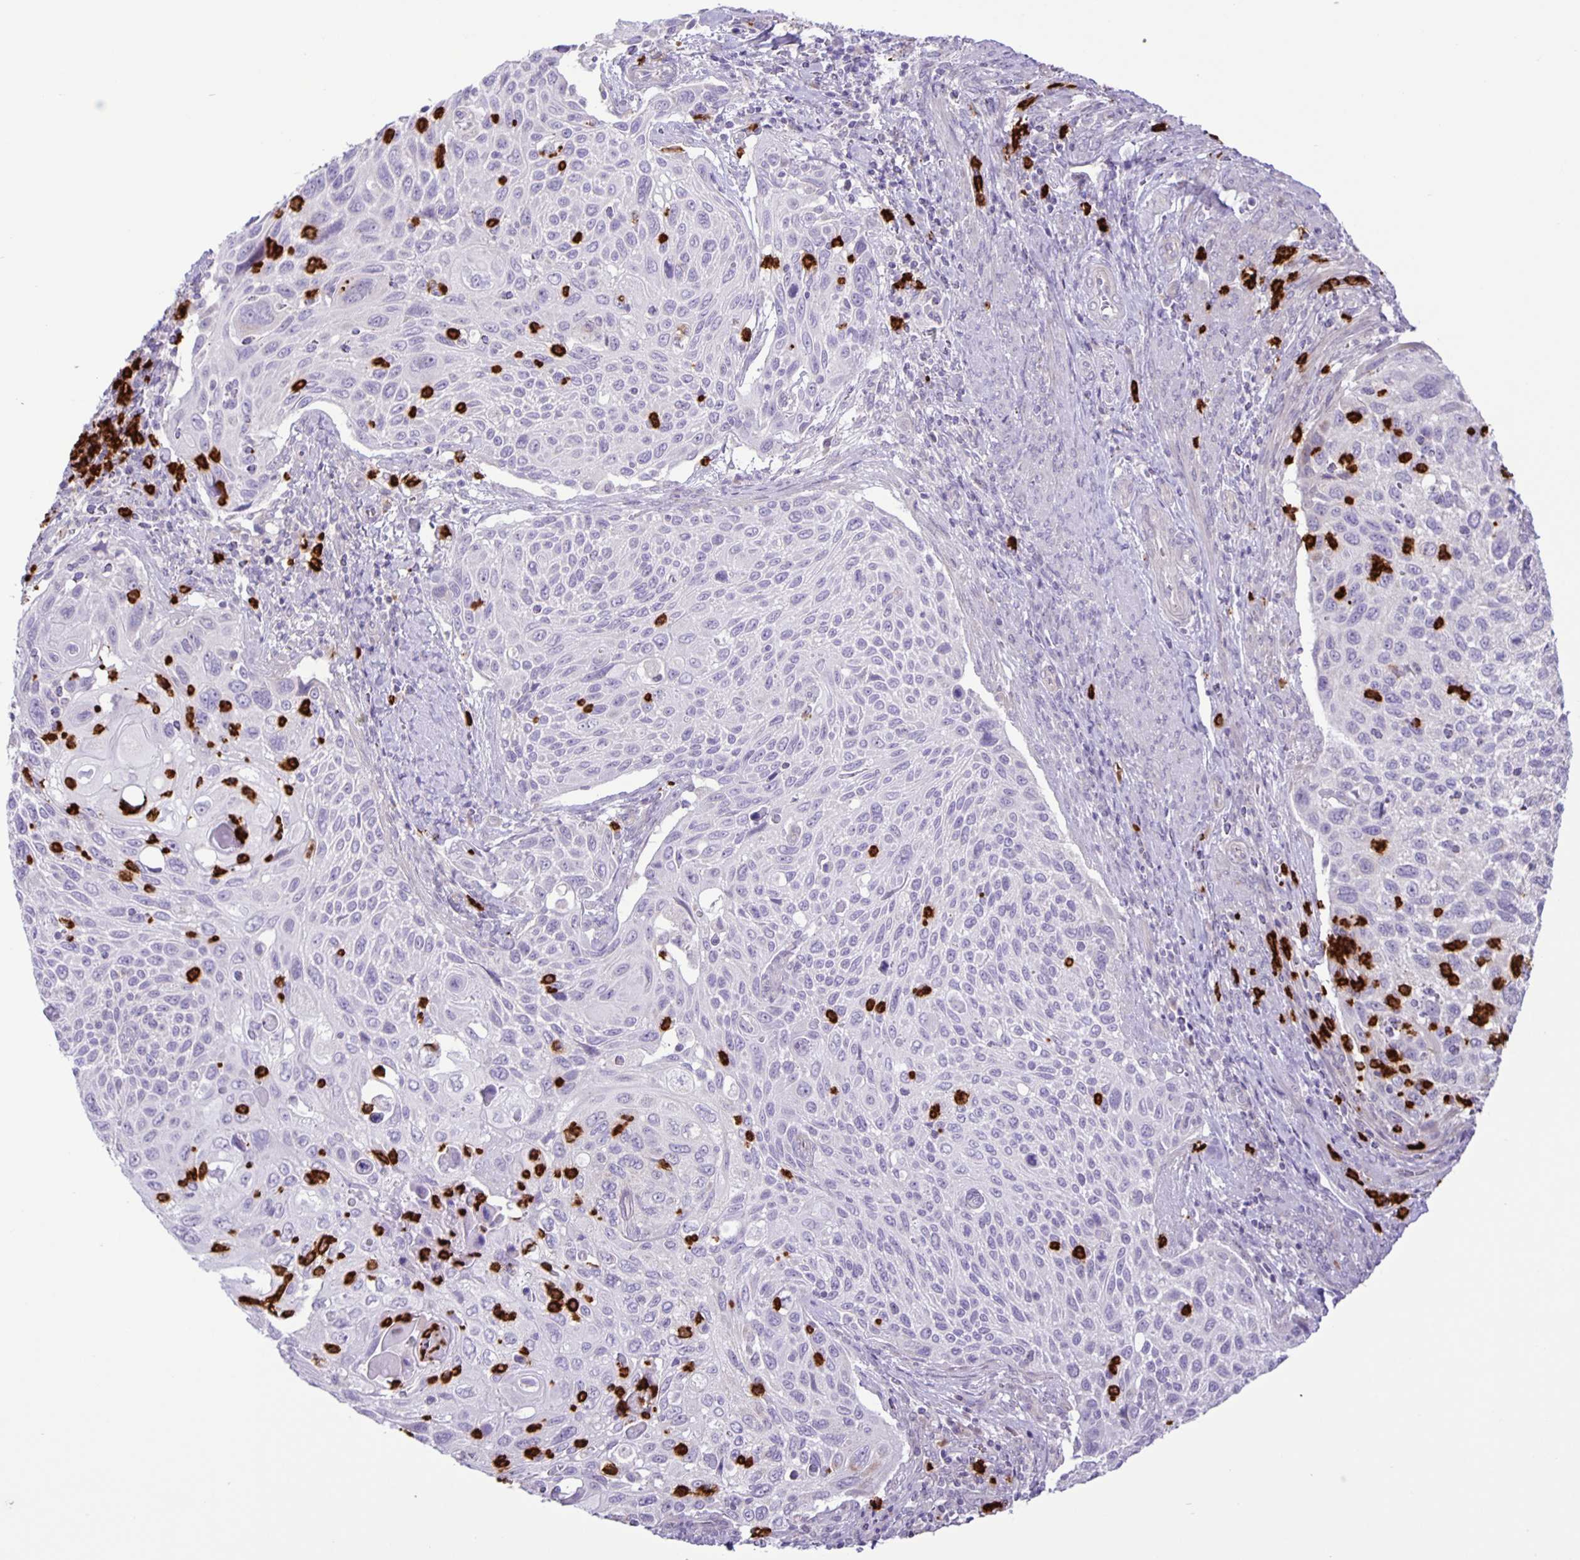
{"staining": {"intensity": "negative", "quantity": "none", "location": "none"}, "tissue": "cervical cancer", "cell_type": "Tumor cells", "image_type": "cancer", "snomed": [{"axis": "morphology", "description": "Squamous cell carcinoma, NOS"}, {"axis": "topography", "description": "Cervix"}], "caption": "DAB immunohistochemical staining of human cervical squamous cell carcinoma exhibits no significant staining in tumor cells.", "gene": "ADCK1", "patient": {"sex": "female", "age": 70}}